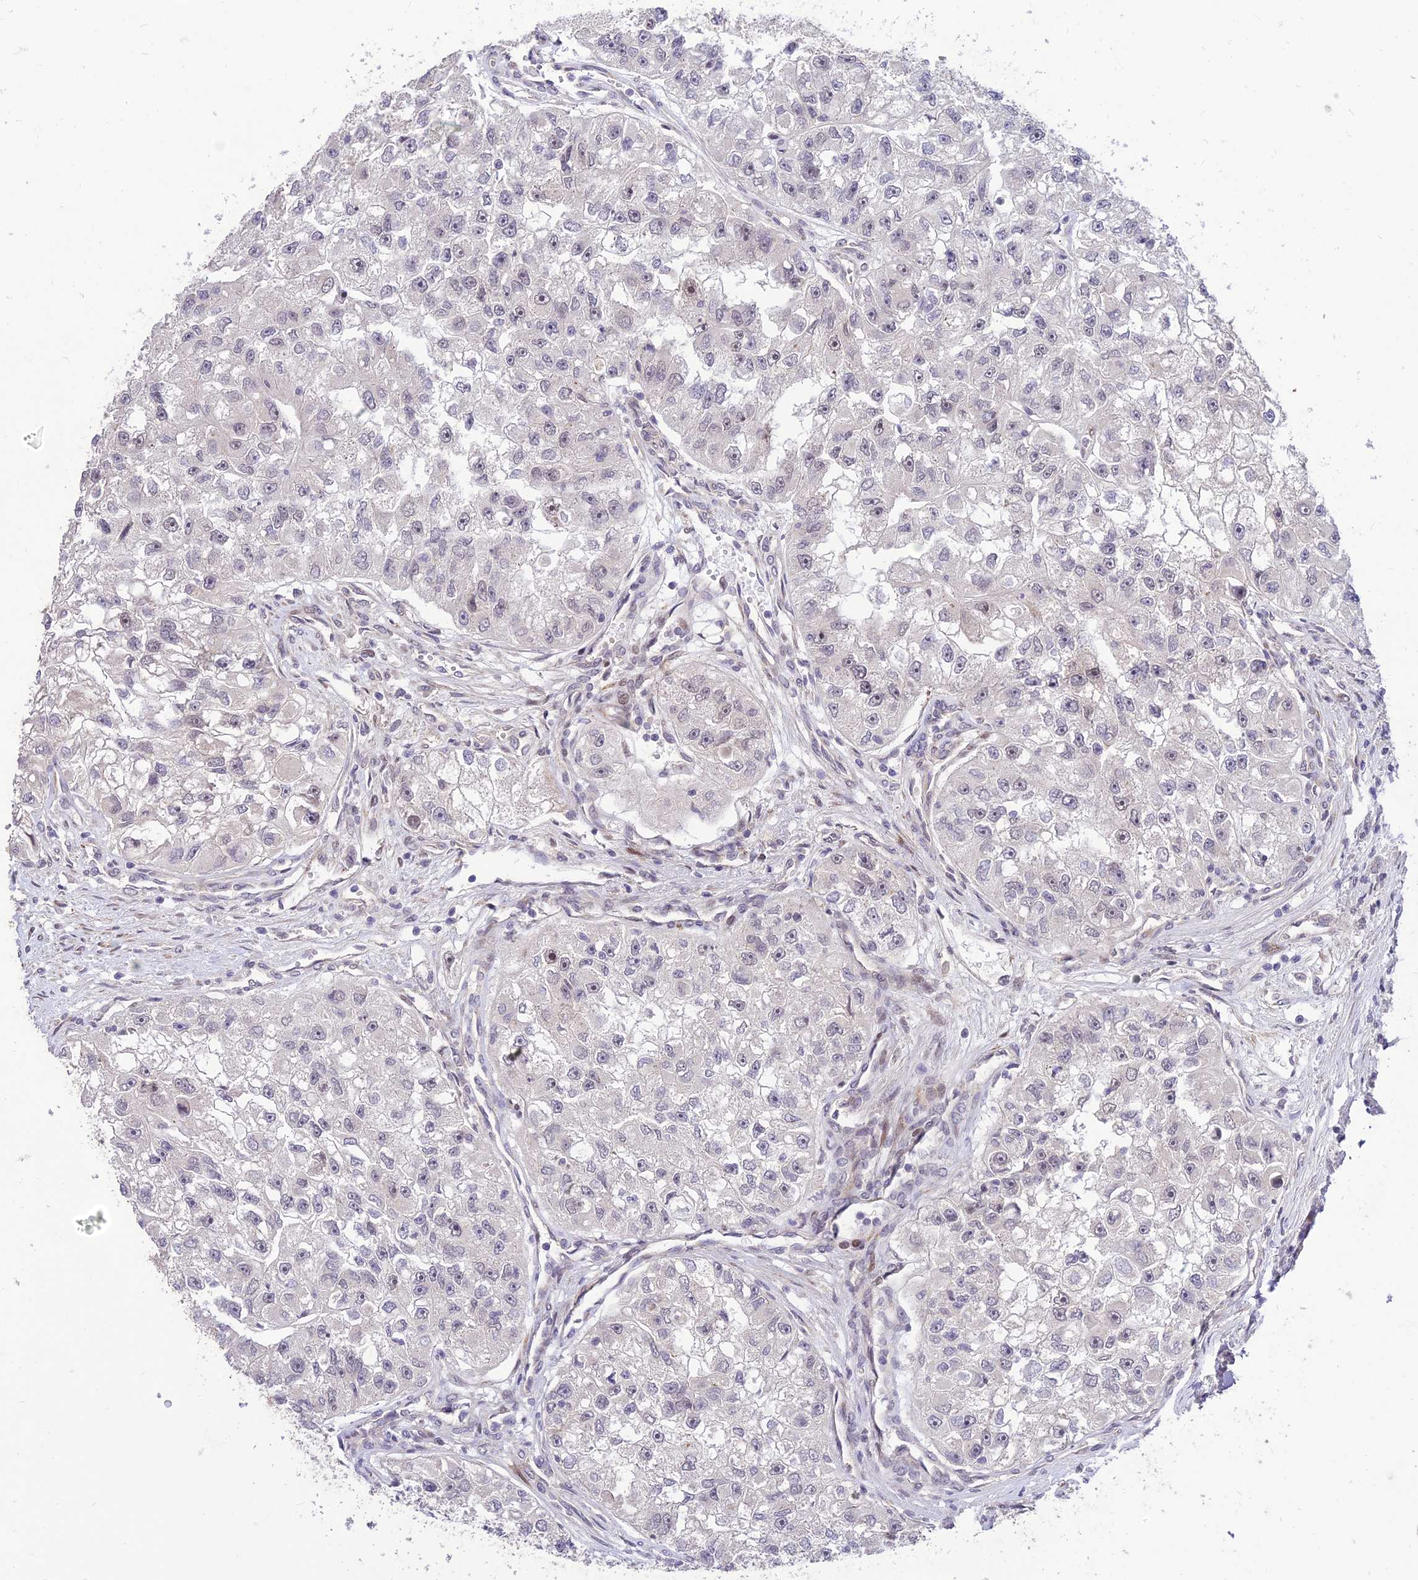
{"staining": {"intensity": "negative", "quantity": "none", "location": "none"}, "tissue": "renal cancer", "cell_type": "Tumor cells", "image_type": "cancer", "snomed": [{"axis": "morphology", "description": "Adenocarcinoma, NOS"}, {"axis": "topography", "description": "Kidney"}], "caption": "The histopathology image displays no significant positivity in tumor cells of renal adenocarcinoma. (Stains: DAB (3,3'-diaminobenzidine) immunohistochemistry (IHC) with hematoxylin counter stain, Microscopy: brightfield microscopy at high magnification).", "gene": "ZNF85", "patient": {"sex": "male", "age": 63}}